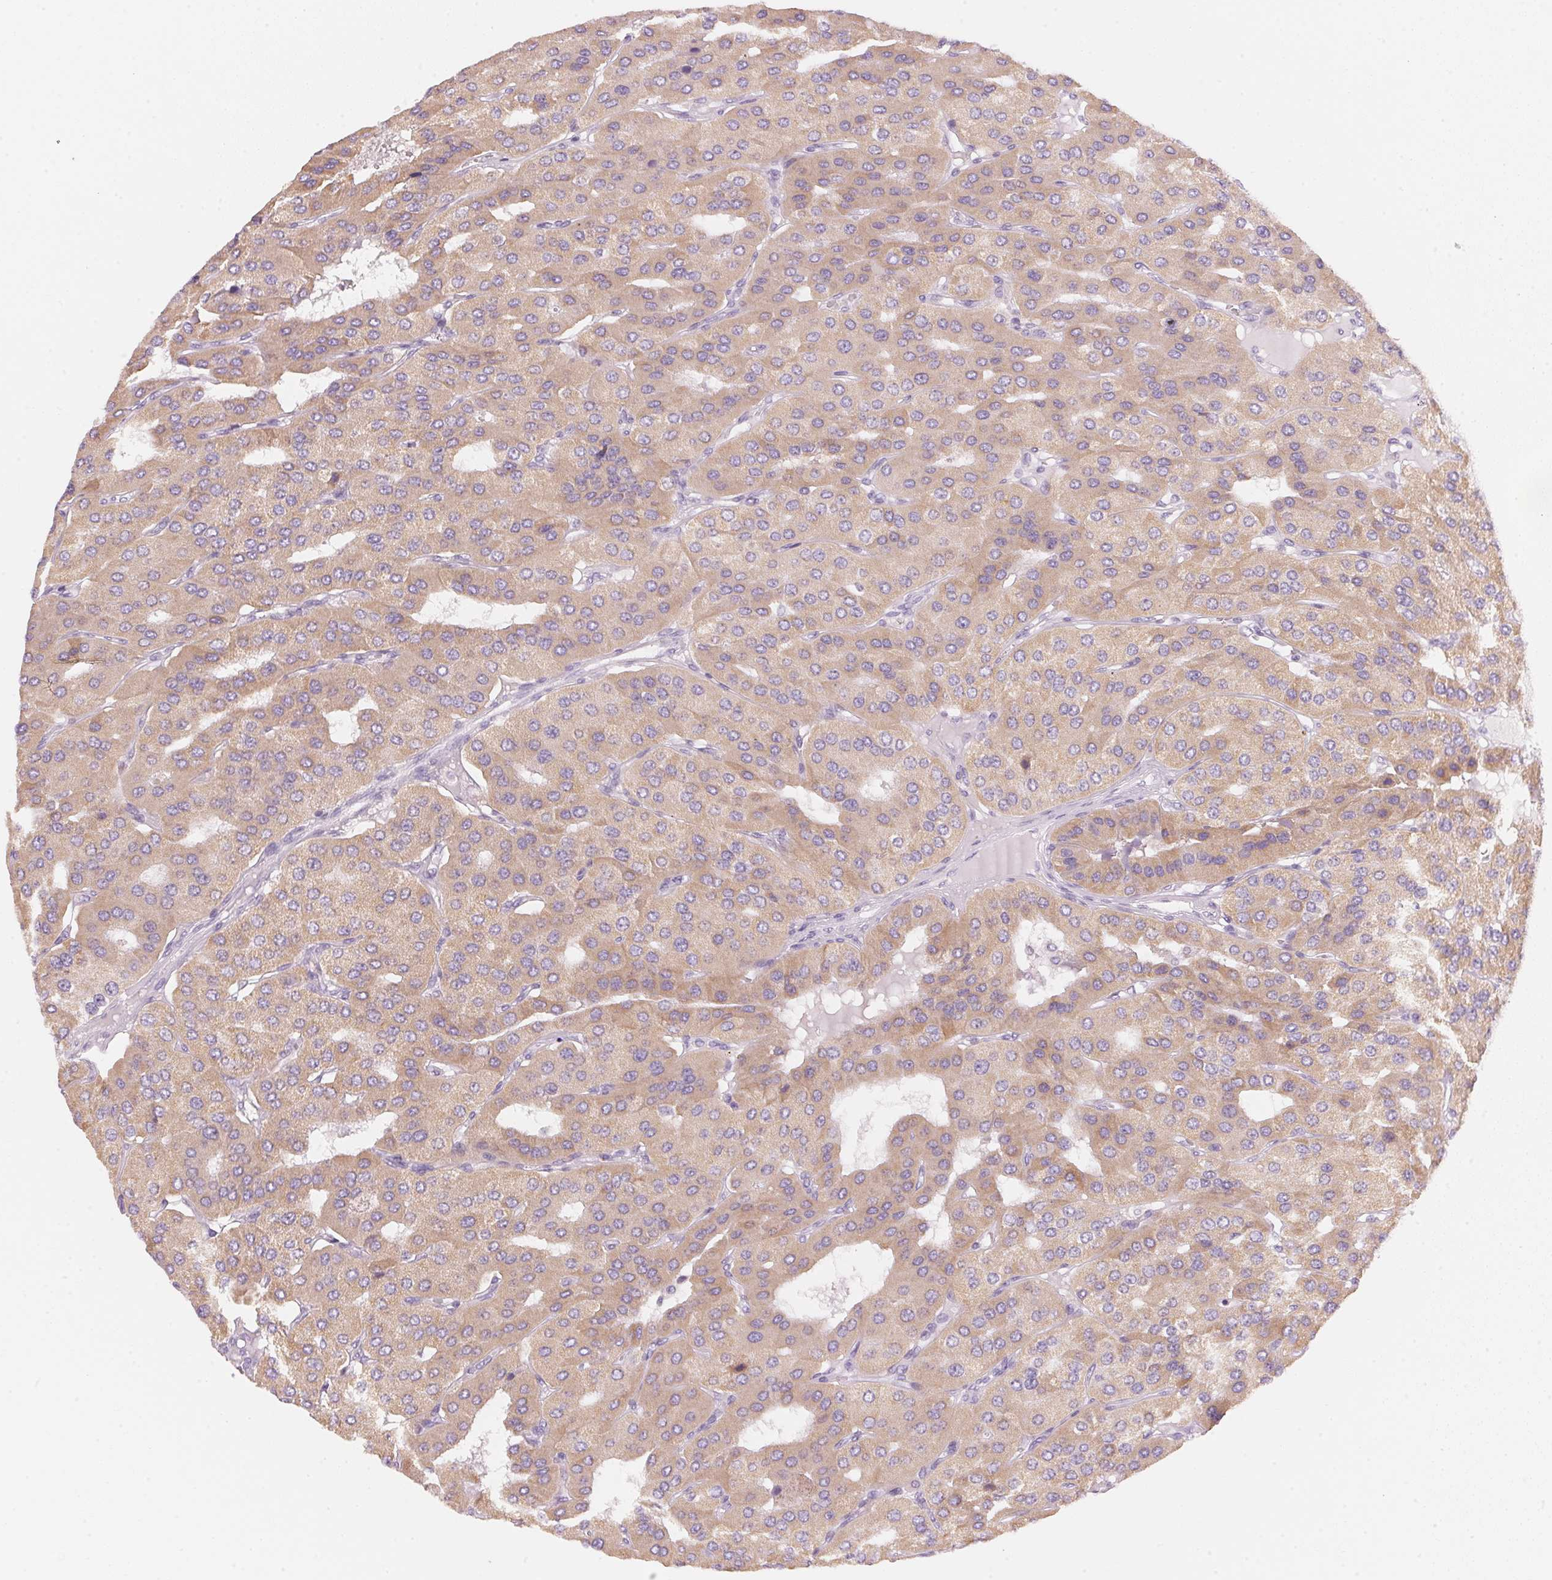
{"staining": {"intensity": "weak", "quantity": ">75%", "location": "cytoplasmic/membranous"}, "tissue": "parathyroid gland", "cell_type": "Glandular cells", "image_type": "normal", "snomed": [{"axis": "morphology", "description": "Normal tissue, NOS"}, {"axis": "morphology", "description": "Adenoma, NOS"}, {"axis": "topography", "description": "Parathyroid gland"}], "caption": "Immunohistochemistry (IHC) (DAB) staining of benign human parathyroid gland exhibits weak cytoplasmic/membranous protein staining in about >75% of glandular cells.", "gene": "HOXB13", "patient": {"sex": "female", "age": 86}}